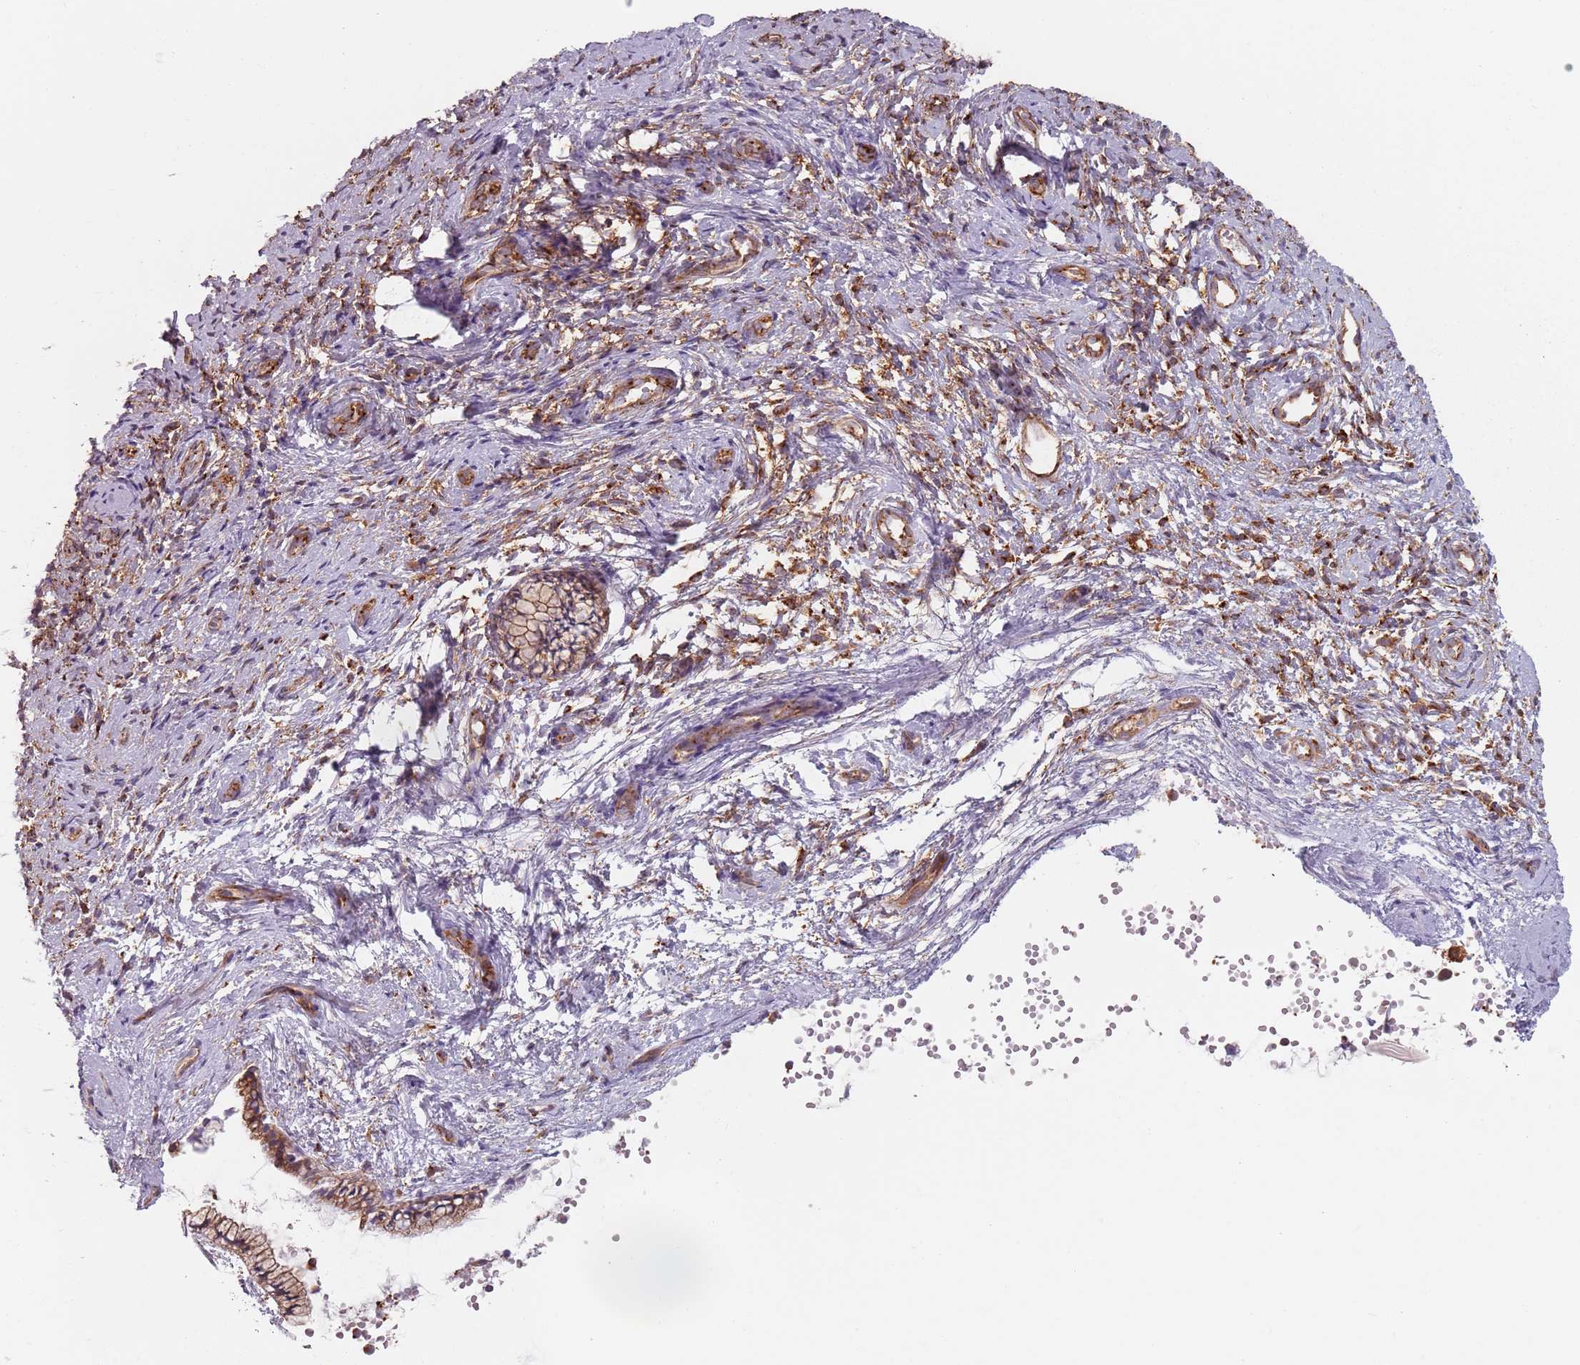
{"staining": {"intensity": "moderate", "quantity": ">75%", "location": "cytoplasmic/membranous"}, "tissue": "cervix", "cell_type": "Glandular cells", "image_type": "normal", "snomed": [{"axis": "morphology", "description": "Normal tissue, NOS"}, {"axis": "topography", "description": "Cervix"}], "caption": "The micrograph reveals immunohistochemical staining of benign cervix. There is moderate cytoplasmic/membranous staining is appreciated in approximately >75% of glandular cells.", "gene": "TPD52L2", "patient": {"sex": "female", "age": 57}}